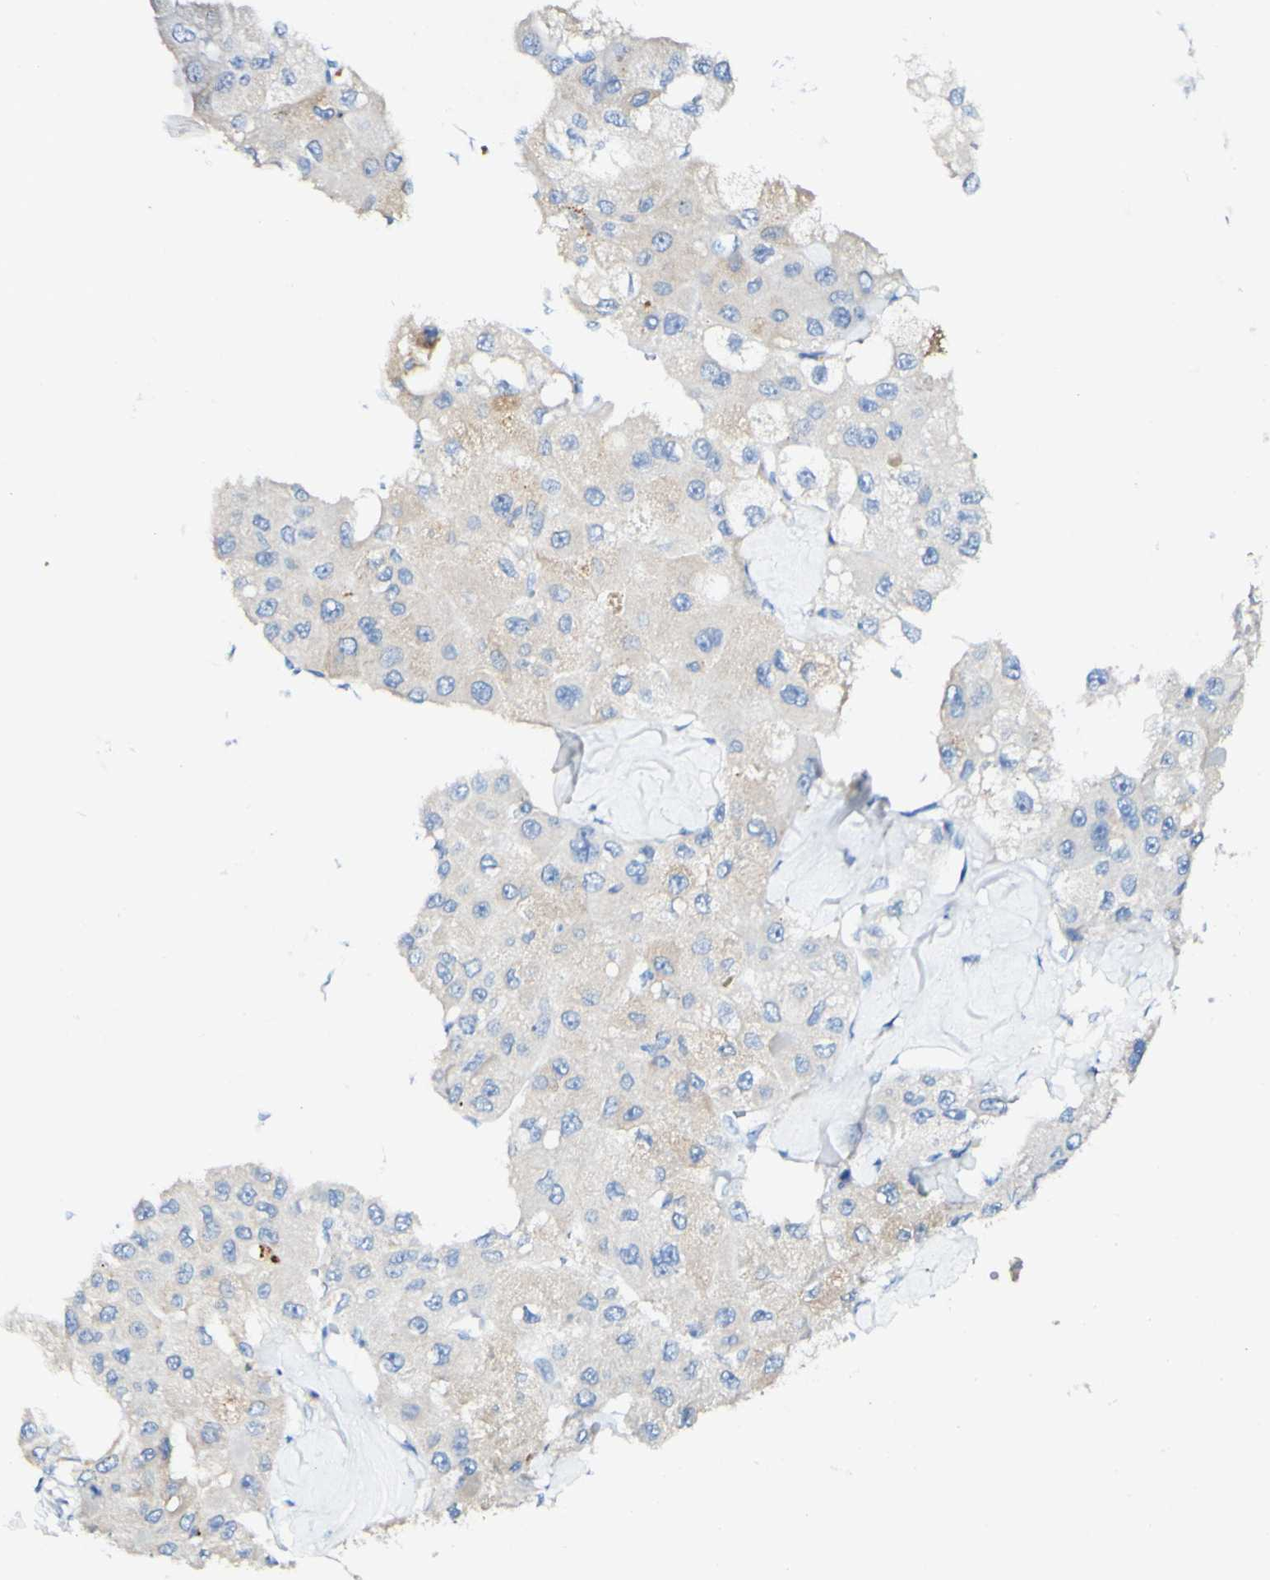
{"staining": {"intensity": "weak", "quantity": "<25%", "location": "cytoplasmic/membranous"}, "tissue": "liver cancer", "cell_type": "Tumor cells", "image_type": "cancer", "snomed": [{"axis": "morphology", "description": "Carcinoma, Hepatocellular, NOS"}, {"axis": "topography", "description": "Liver"}], "caption": "Liver hepatocellular carcinoma was stained to show a protein in brown. There is no significant staining in tumor cells.", "gene": "FGF4", "patient": {"sex": "male", "age": 80}}